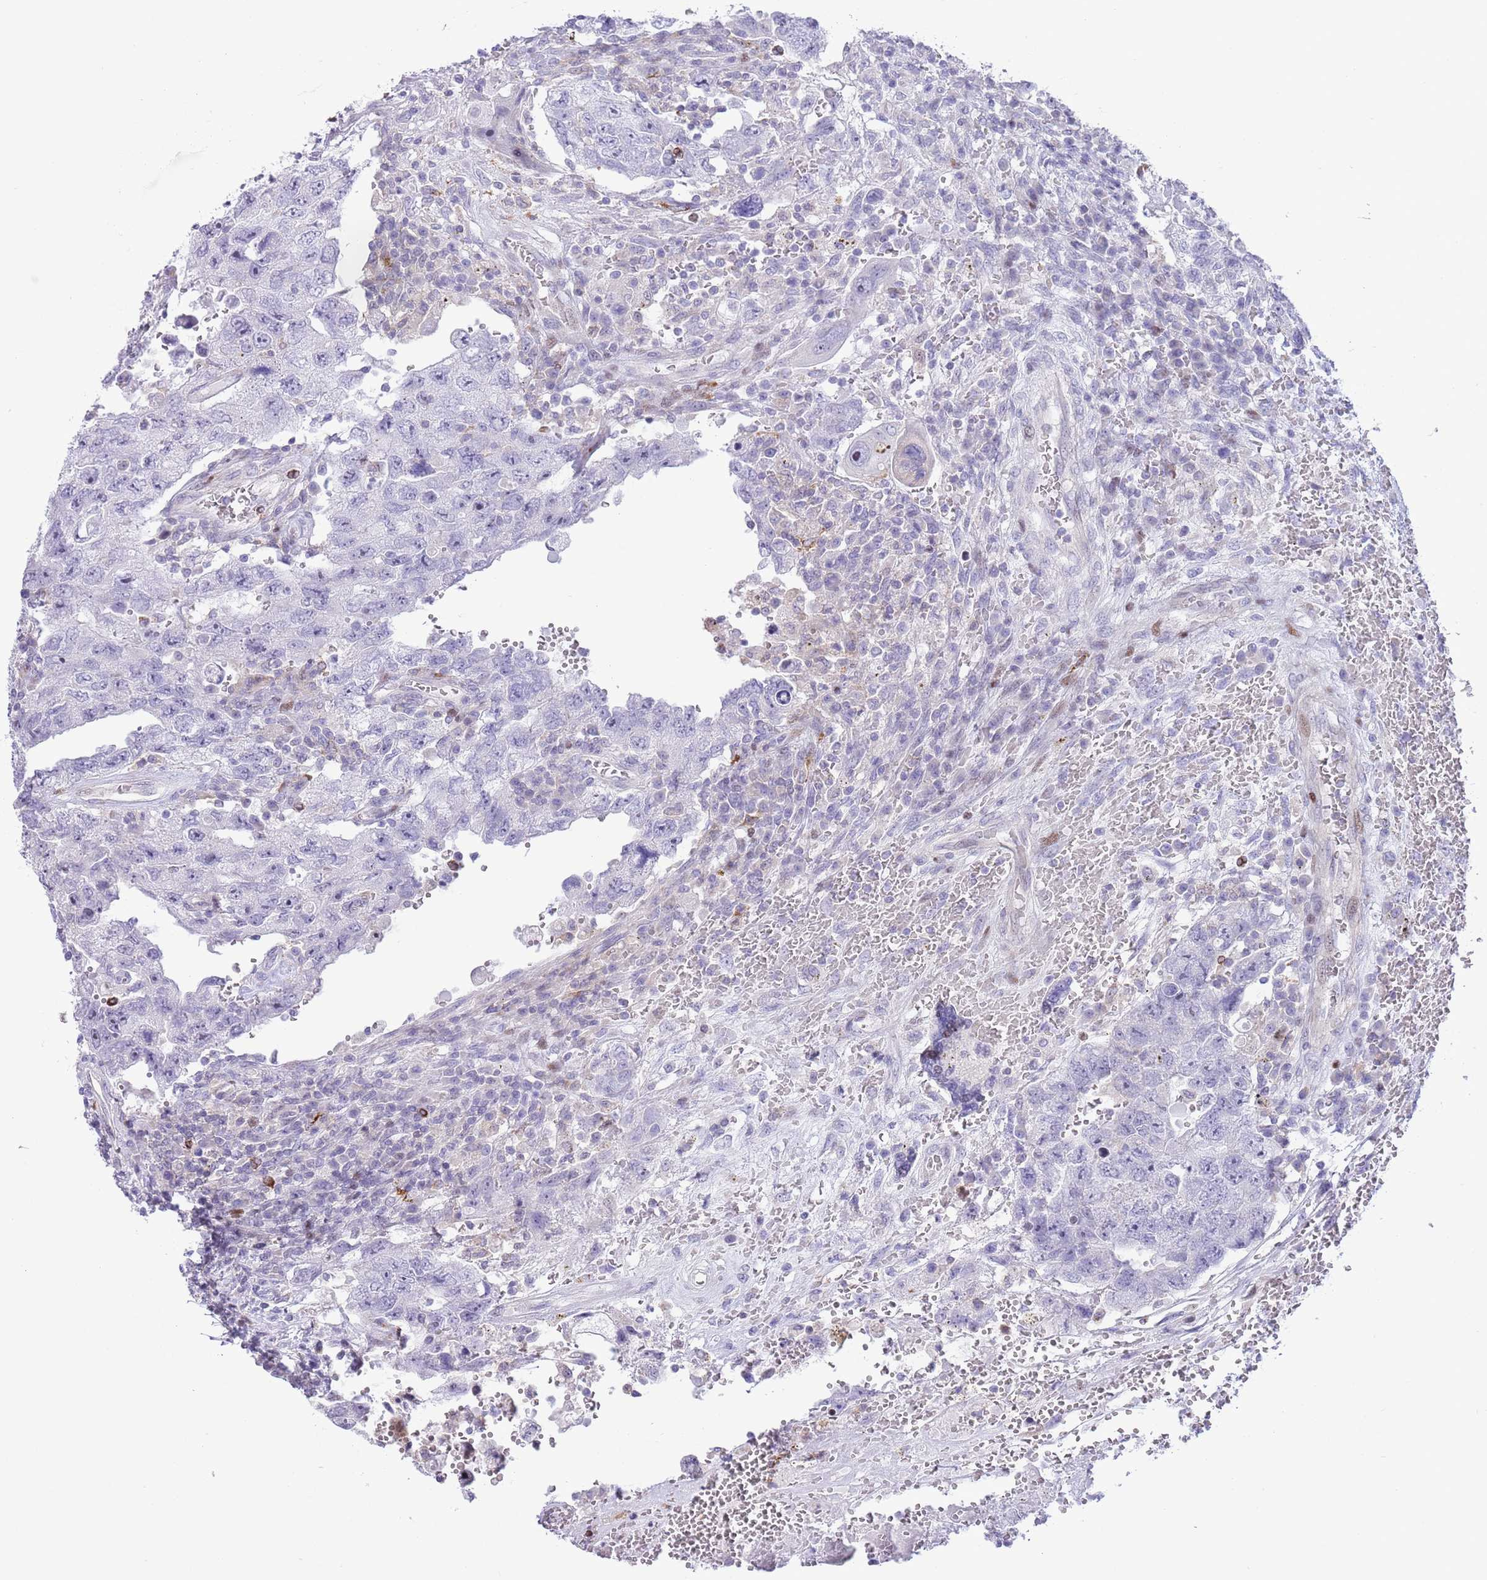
{"staining": {"intensity": "negative", "quantity": "none", "location": "none"}, "tissue": "testis cancer", "cell_type": "Tumor cells", "image_type": "cancer", "snomed": [{"axis": "morphology", "description": "Carcinoma, Embryonal, NOS"}, {"axis": "topography", "description": "Testis"}], "caption": "This is an immunohistochemistry histopathology image of testis cancer (embryonal carcinoma). There is no expression in tumor cells.", "gene": "ANO8", "patient": {"sex": "male", "age": 26}}